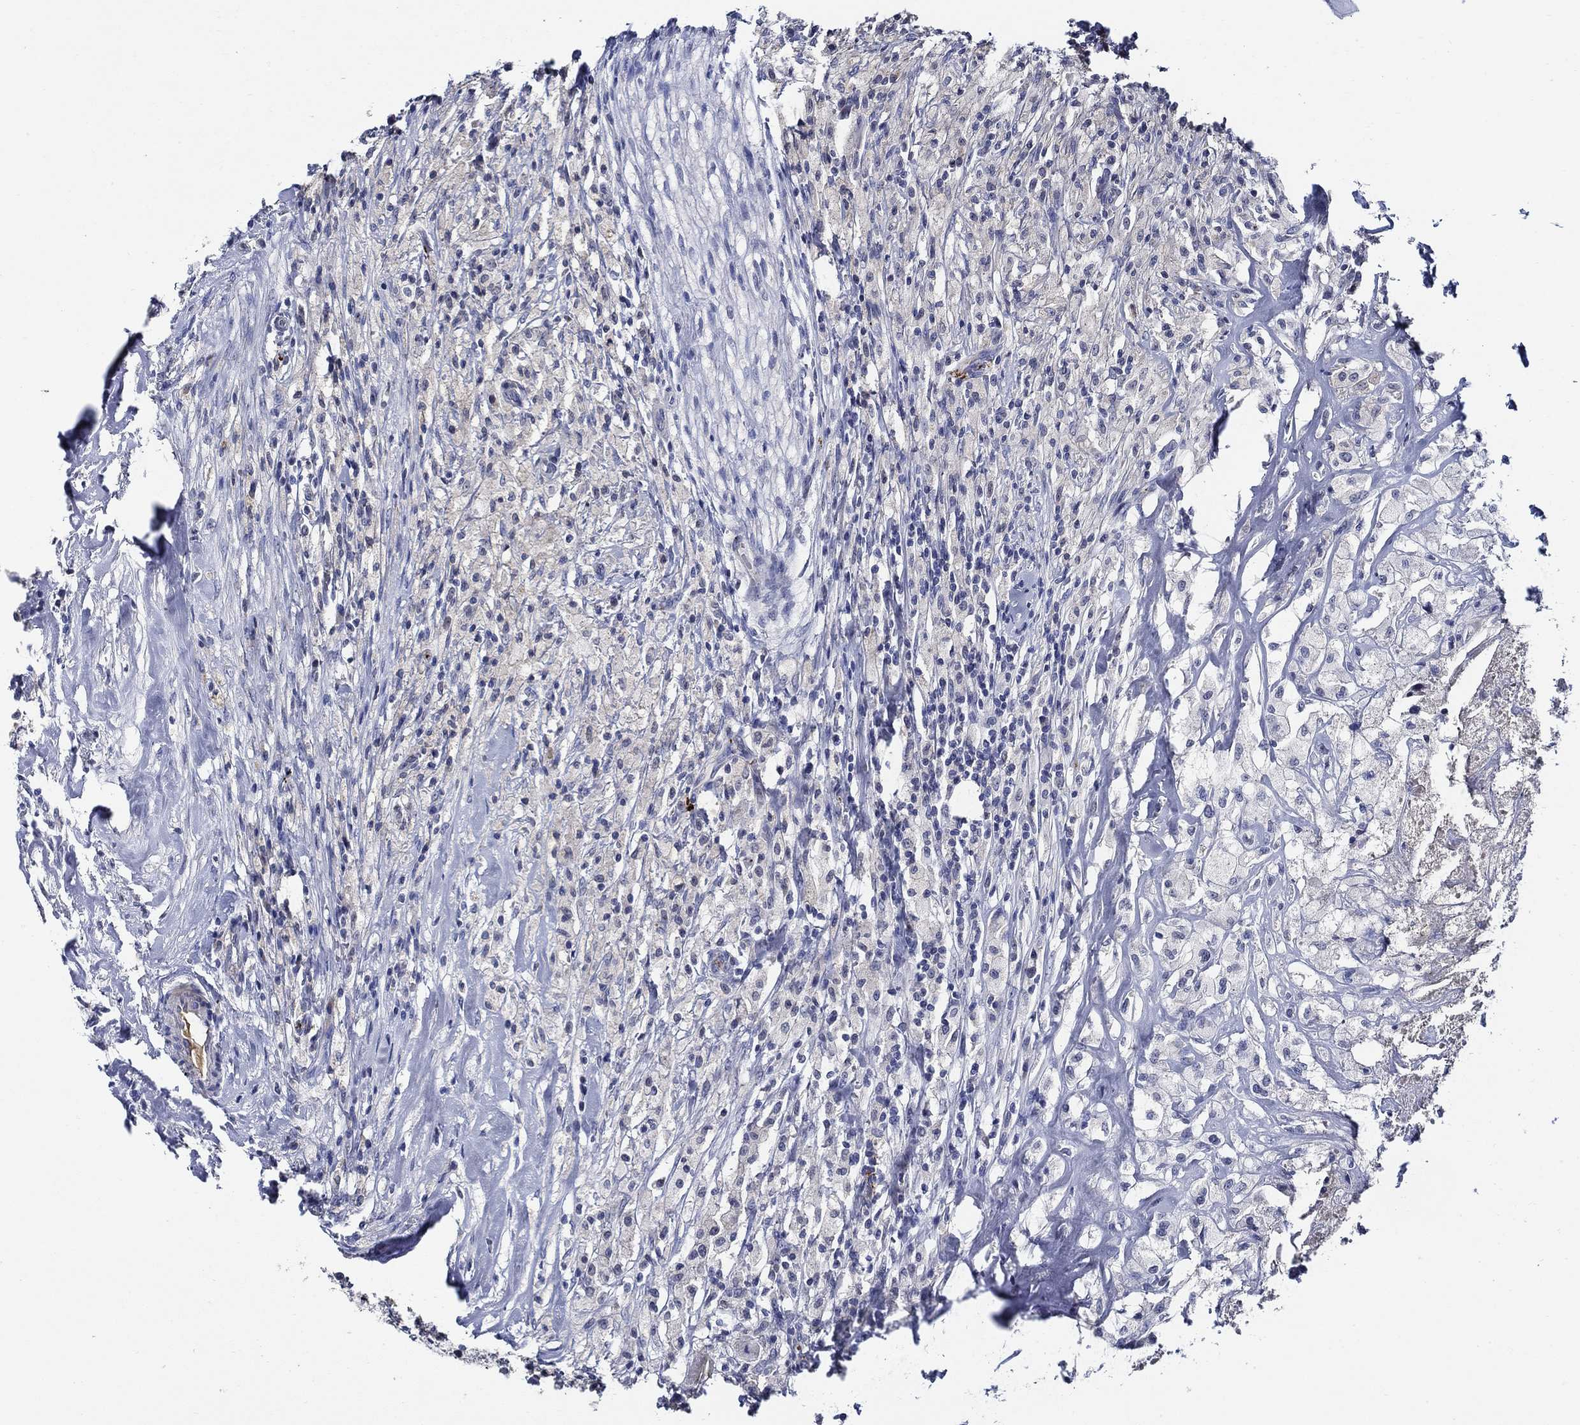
{"staining": {"intensity": "negative", "quantity": "none", "location": "none"}, "tissue": "testis cancer", "cell_type": "Tumor cells", "image_type": "cancer", "snomed": [{"axis": "morphology", "description": "Necrosis, NOS"}, {"axis": "morphology", "description": "Carcinoma, Embryonal, NOS"}, {"axis": "topography", "description": "Testis"}], "caption": "Immunohistochemistry histopathology image of human testis cancer stained for a protein (brown), which reveals no staining in tumor cells. (Stains: DAB (3,3'-diaminobenzidine) immunohistochemistry (IHC) with hematoxylin counter stain, Microscopy: brightfield microscopy at high magnification).", "gene": "ALOX12", "patient": {"sex": "male", "age": 19}}